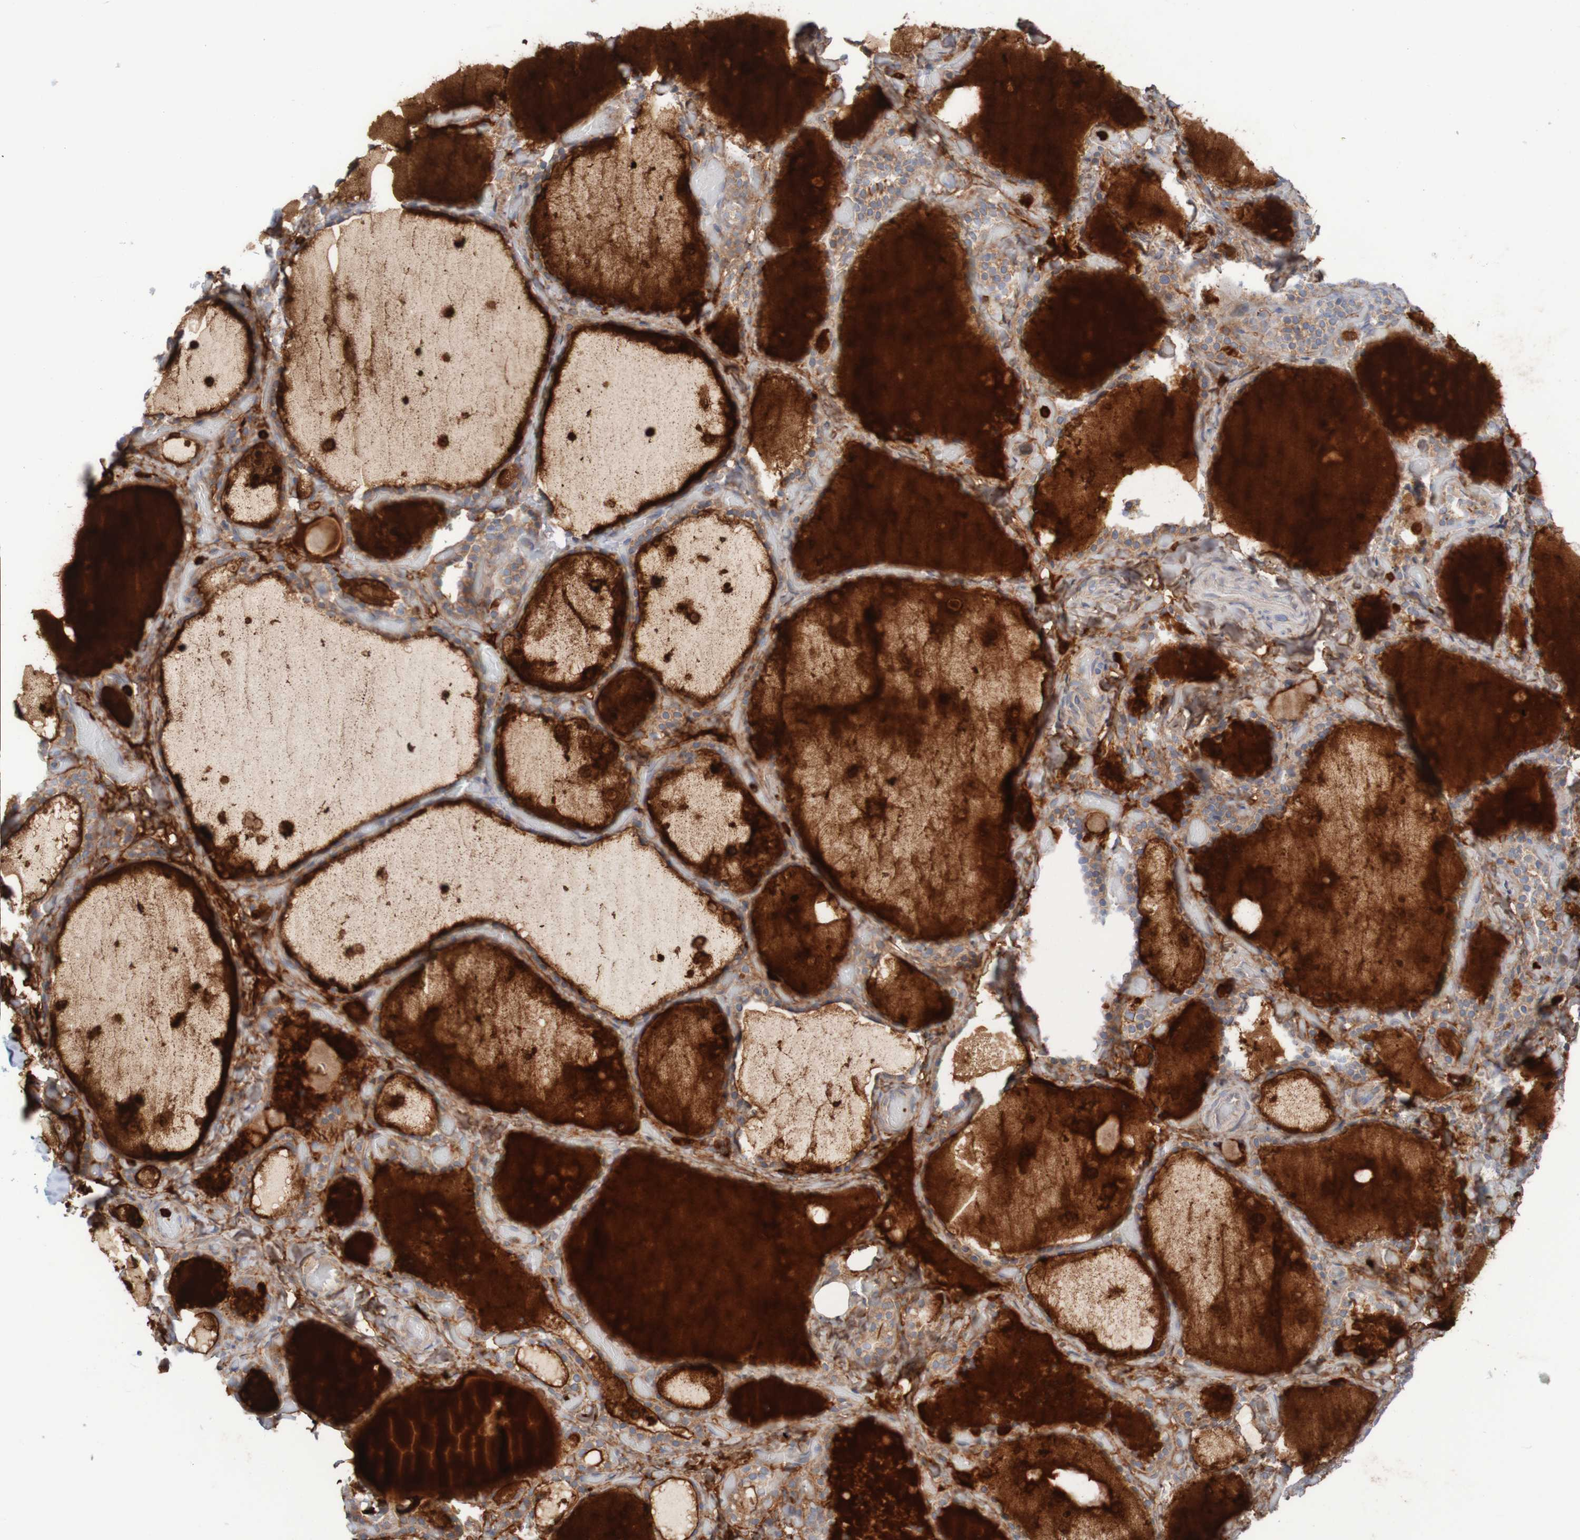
{"staining": {"intensity": "moderate", "quantity": ">75%", "location": "cytoplasmic/membranous"}, "tissue": "thyroid gland", "cell_type": "Glandular cells", "image_type": "normal", "snomed": [{"axis": "morphology", "description": "Normal tissue, NOS"}, {"axis": "topography", "description": "Thyroid gland"}], "caption": "Immunohistochemistry of normal thyroid gland exhibits medium levels of moderate cytoplasmic/membranous staining in about >75% of glandular cells. Ihc stains the protein of interest in brown and the nuclei are stained blue.", "gene": "PARP4", "patient": {"sex": "female", "age": 44}}